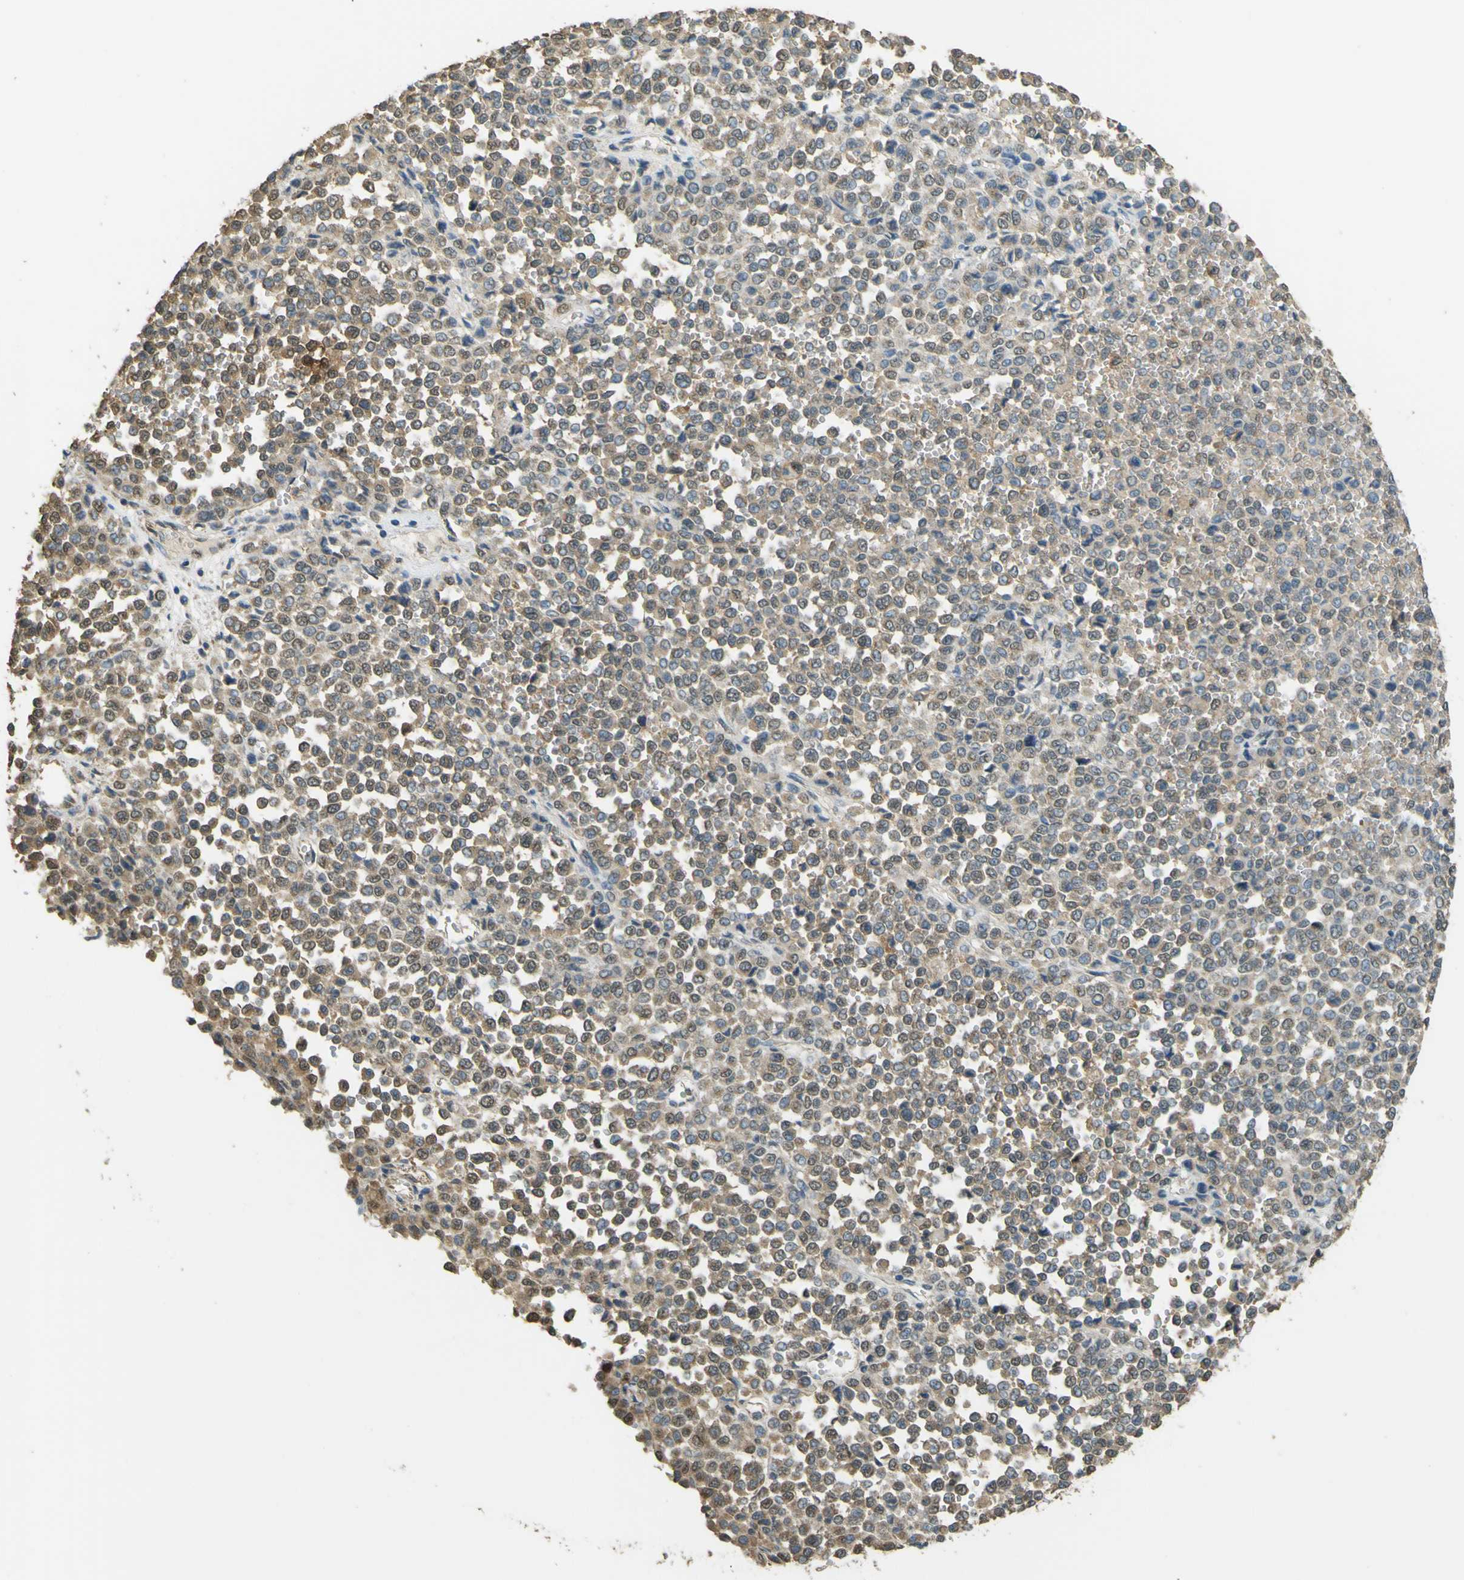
{"staining": {"intensity": "weak", "quantity": "25%-75%", "location": "cytoplasmic/membranous"}, "tissue": "melanoma", "cell_type": "Tumor cells", "image_type": "cancer", "snomed": [{"axis": "morphology", "description": "Malignant melanoma, Metastatic site"}, {"axis": "topography", "description": "Pancreas"}], "caption": "Weak cytoplasmic/membranous protein expression is identified in about 25%-75% of tumor cells in melanoma.", "gene": "GOLGA1", "patient": {"sex": "female", "age": 30}}